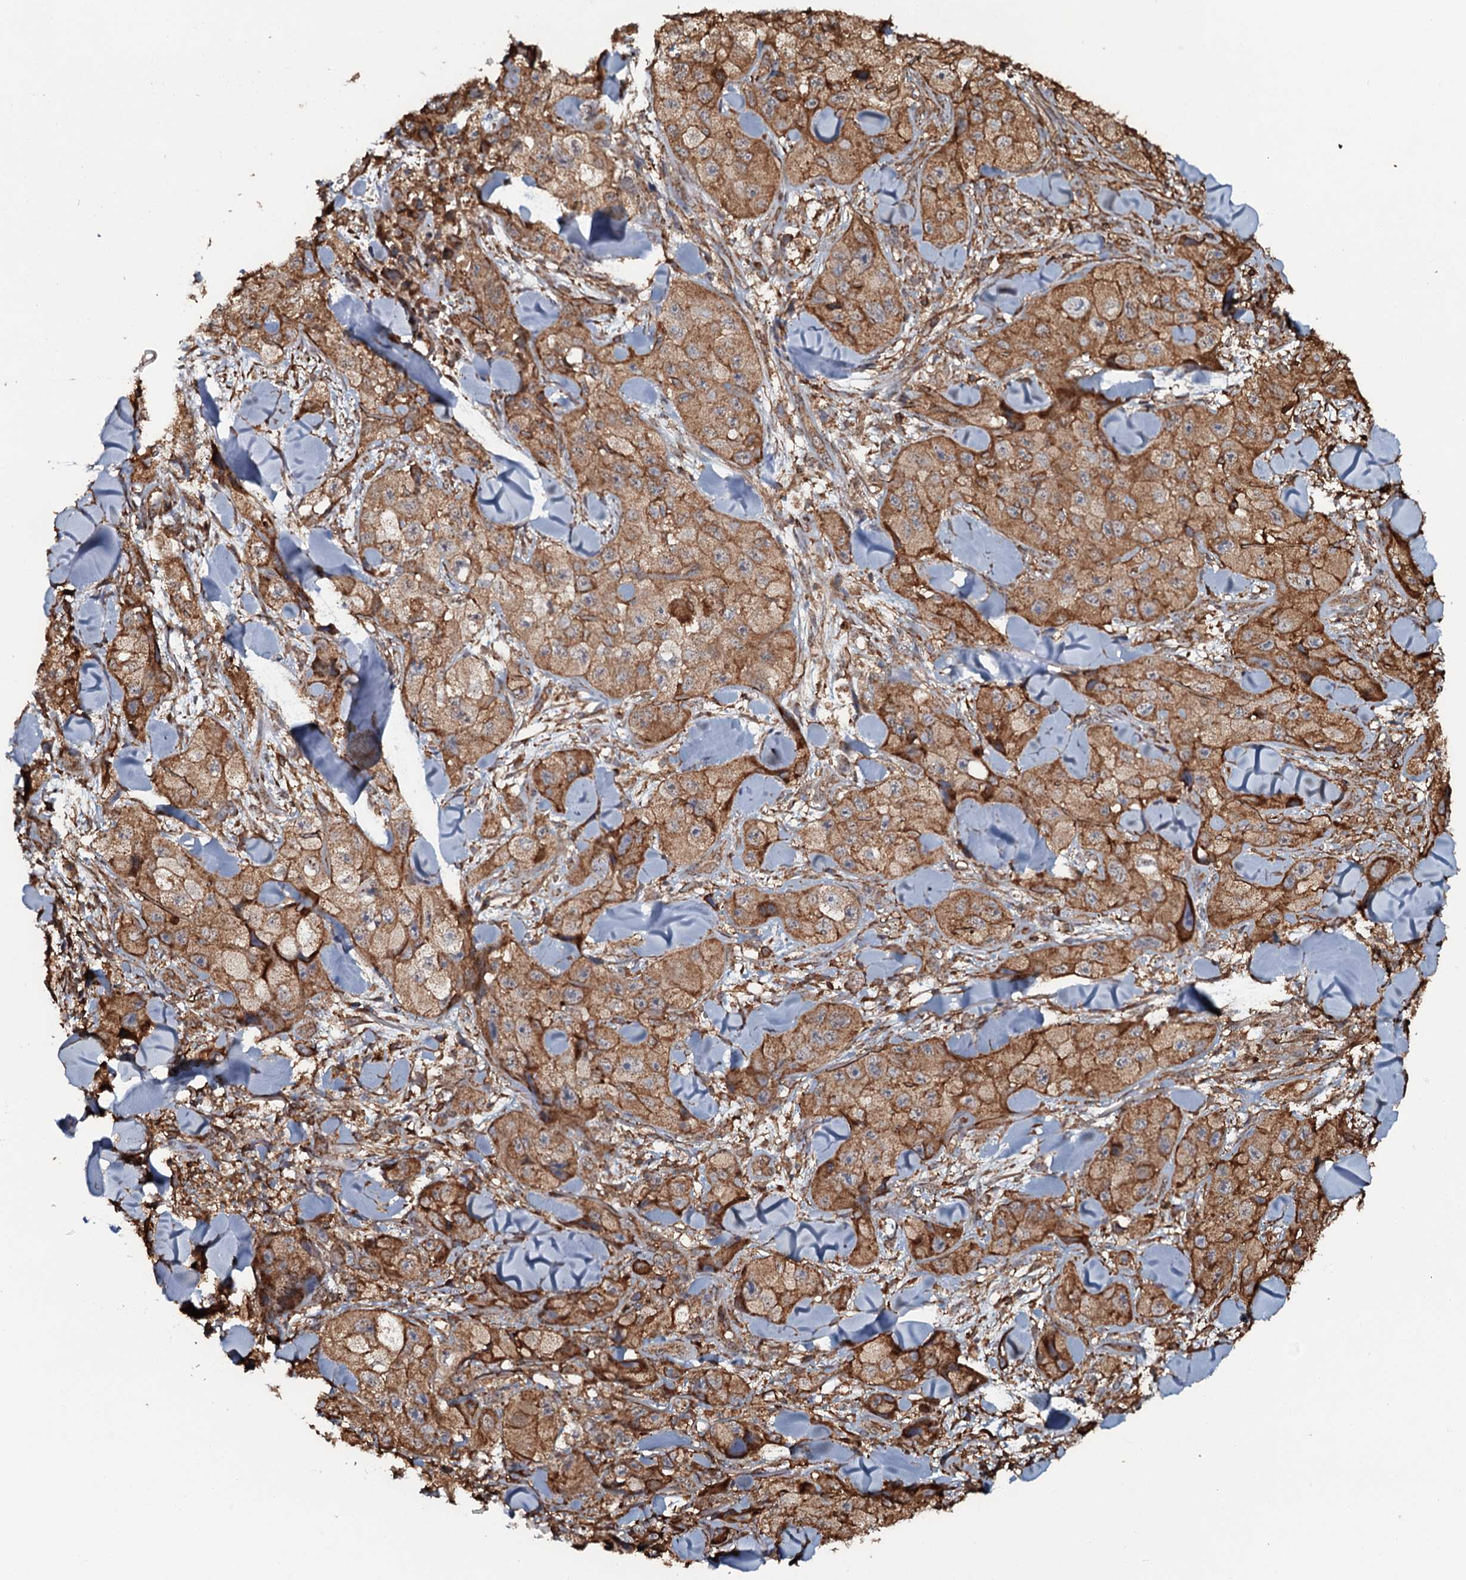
{"staining": {"intensity": "moderate", "quantity": ">75%", "location": "cytoplasmic/membranous"}, "tissue": "skin cancer", "cell_type": "Tumor cells", "image_type": "cancer", "snomed": [{"axis": "morphology", "description": "Squamous cell carcinoma, NOS"}, {"axis": "topography", "description": "Skin"}, {"axis": "topography", "description": "Subcutis"}], "caption": "Skin cancer (squamous cell carcinoma) stained with a brown dye demonstrates moderate cytoplasmic/membranous positive positivity in approximately >75% of tumor cells.", "gene": "VWA8", "patient": {"sex": "male", "age": 73}}